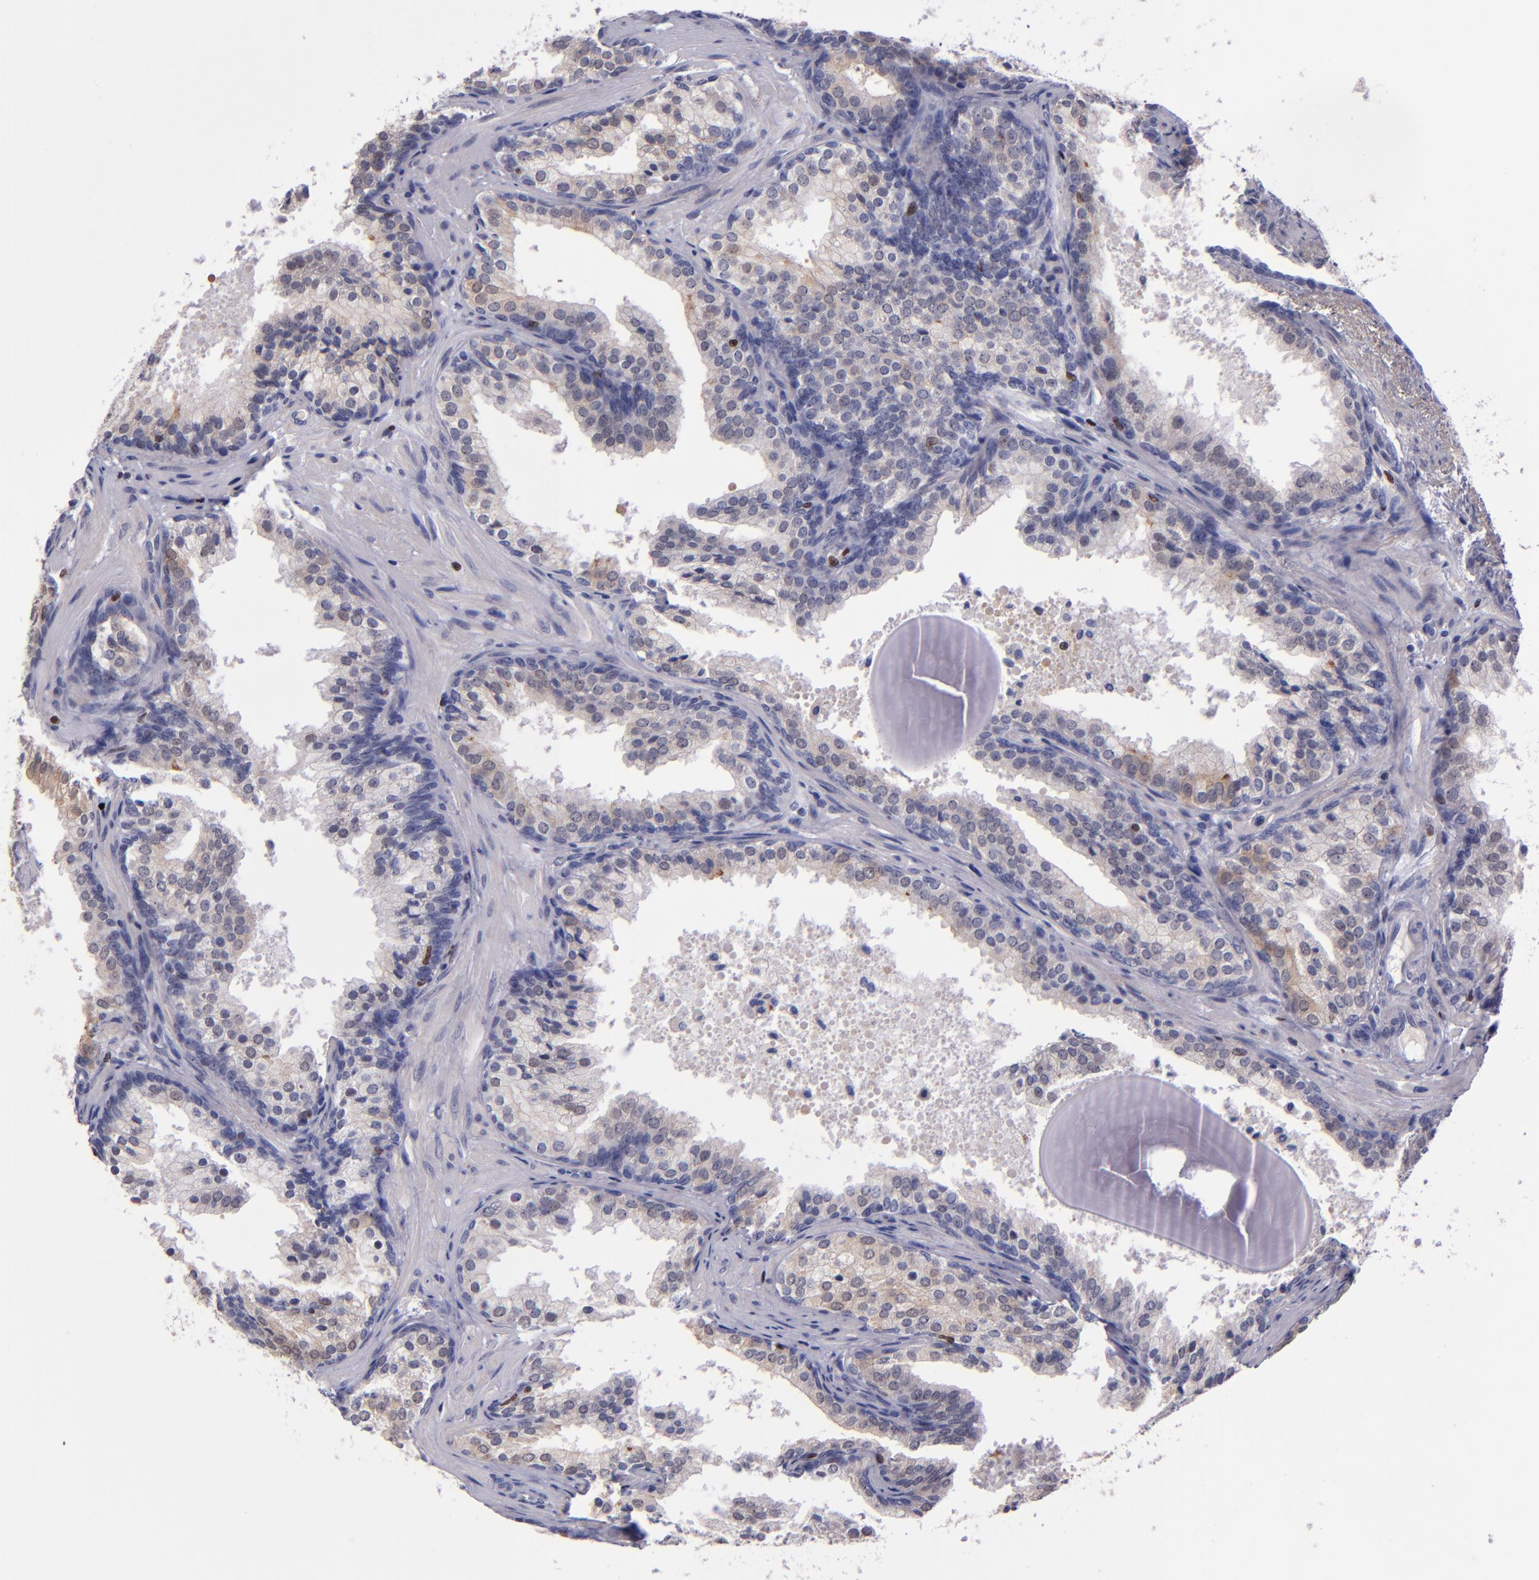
{"staining": {"intensity": "weak", "quantity": "<25%", "location": "cytoplasmic/membranous"}, "tissue": "prostate cancer", "cell_type": "Tumor cells", "image_type": "cancer", "snomed": [{"axis": "morphology", "description": "Adenocarcinoma, Low grade"}, {"axis": "topography", "description": "Prostate"}], "caption": "This is an immunohistochemistry photomicrograph of prostate cancer (adenocarcinoma (low-grade)). There is no staining in tumor cells.", "gene": "CDKL5", "patient": {"sex": "male", "age": 69}}